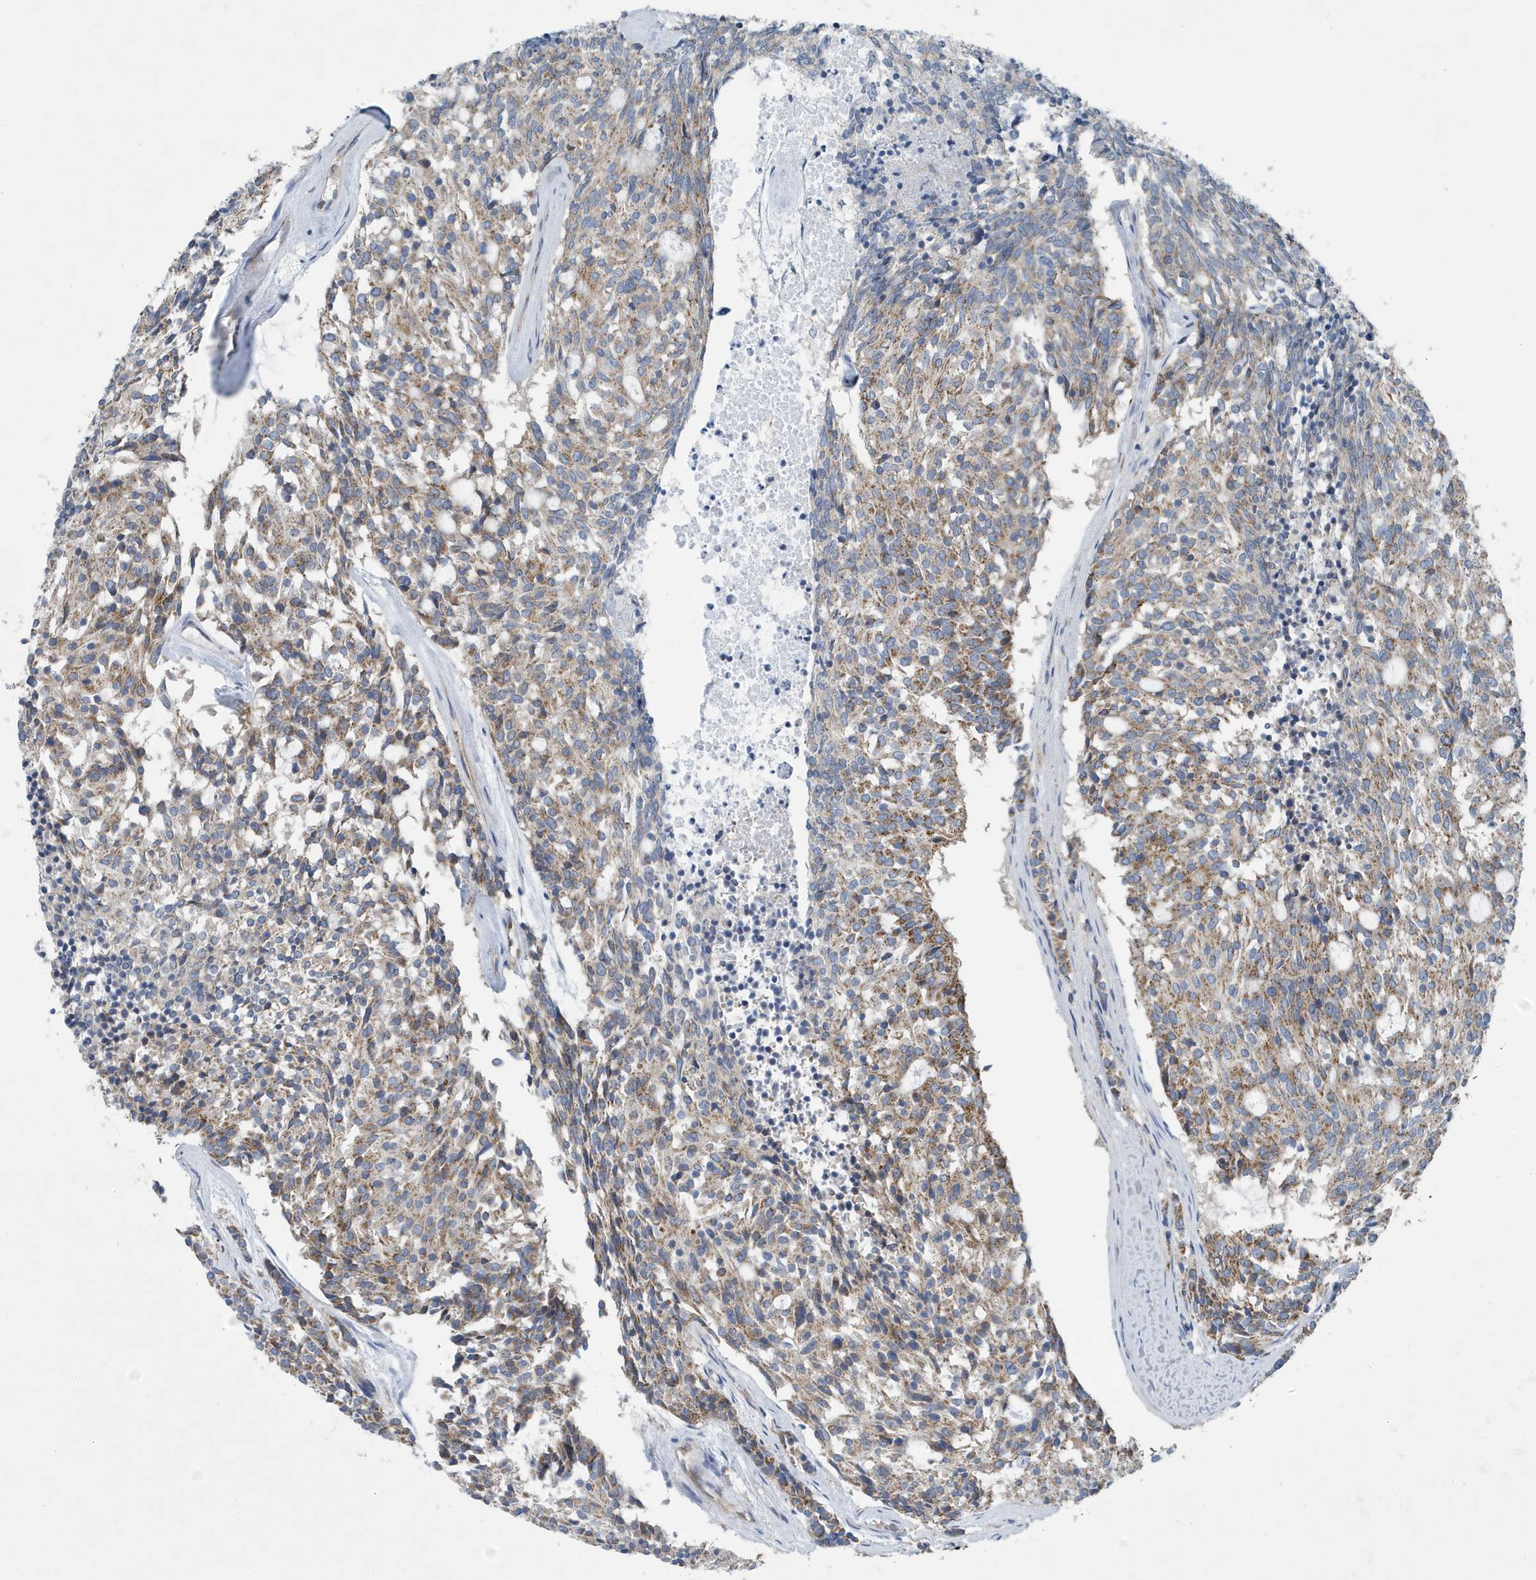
{"staining": {"intensity": "moderate", "quantity": "25%-75%", "location": "cytoplasmic/membranous"}, "tissue": "carcinoid", "cell_type": "Tumor cells", "image_type": "cancer", "snomed": [{"axis": "morphology", "description": "Carcinoid, malignant, NOS"}, {"axis": "topography", "description": "Pancreas"}], "caption": "Immunohistochemical staining of carcinoid demonstrates medium levels of moderate cytoplasmic/membranous protein staining in about 25%-75% of tumor cells.", "gene": "PPM1M", "patient": {"sex": "female", "age": 54}}